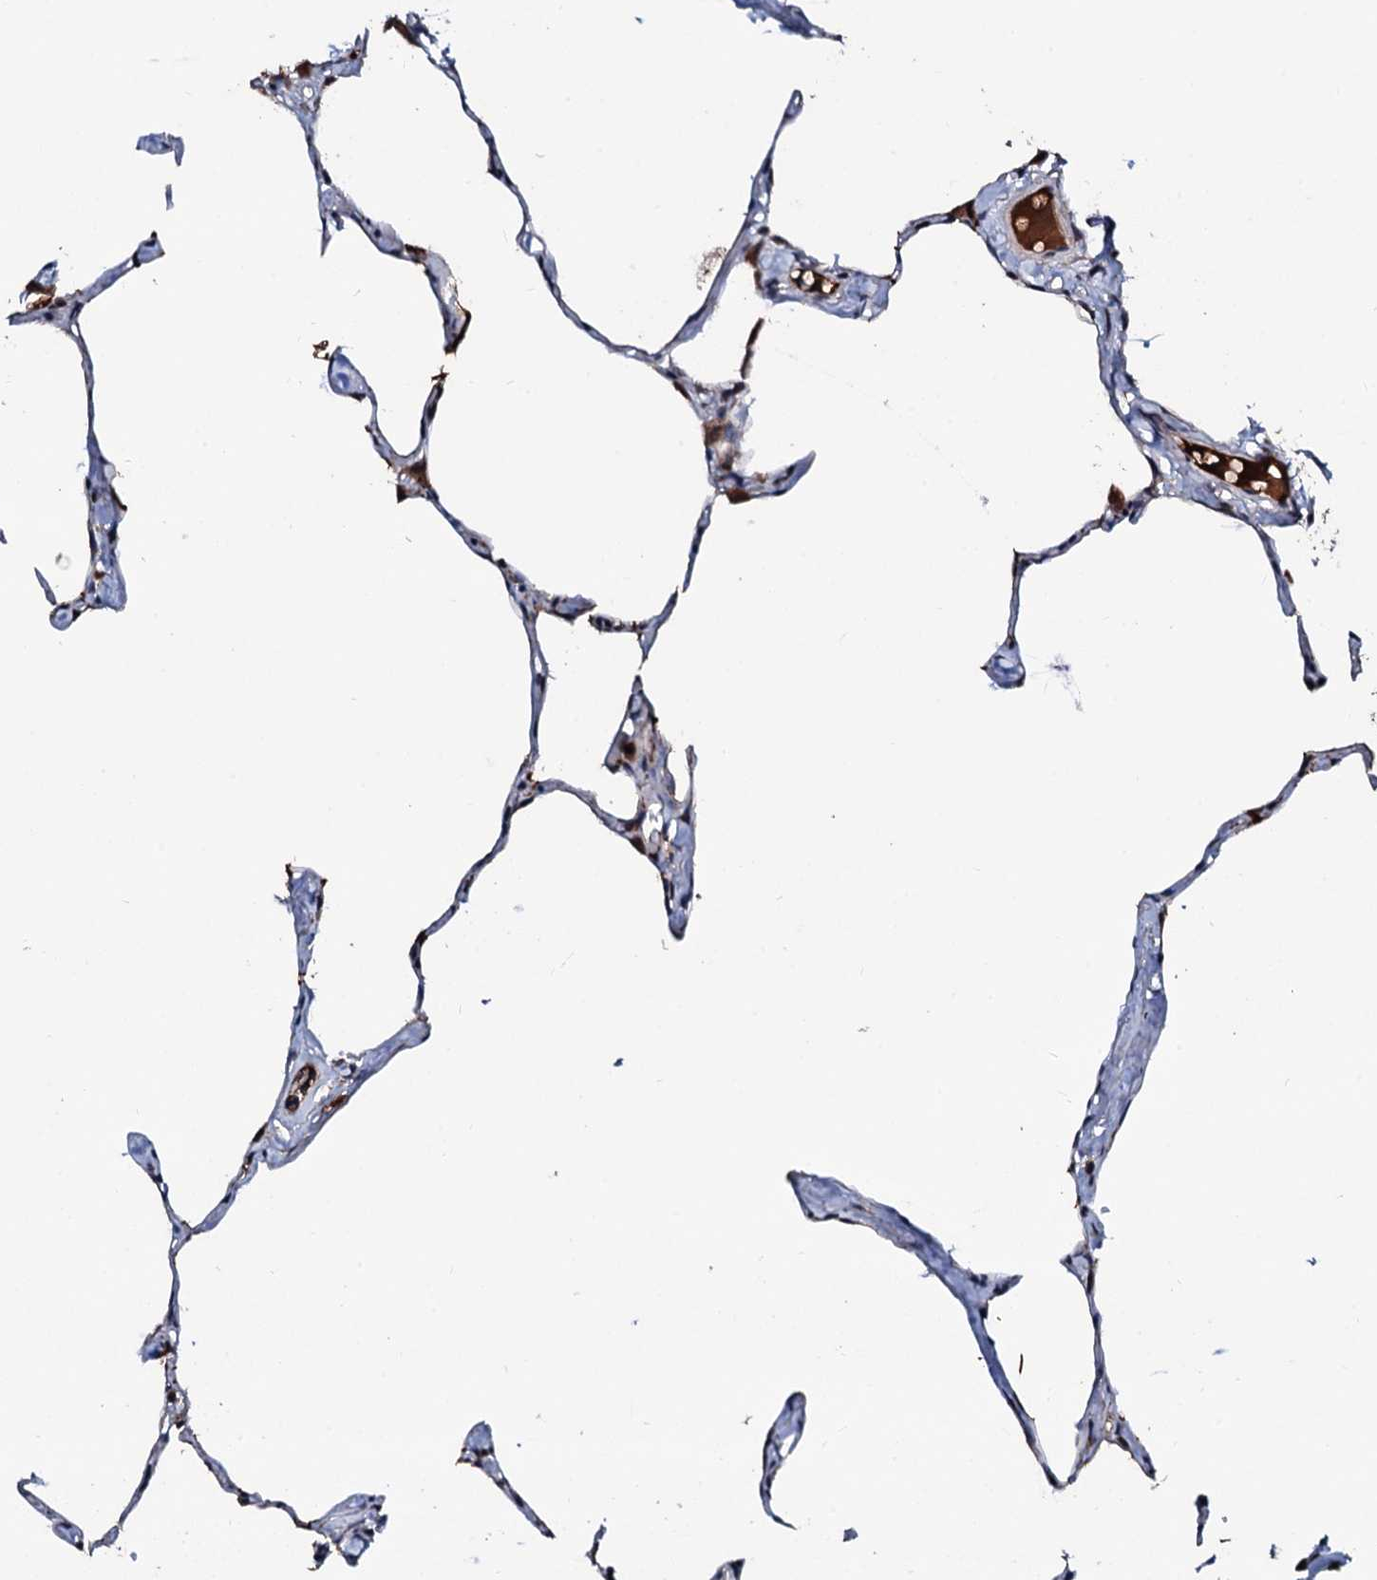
{"staining": {"intensity": "negative", "quantity": "none", "location": "none"}, "tissue": "lung", "cell_type": "Alveolar cells", "image_type": "normal", "snomed": [{"axis": "morphology", "description": "Normal tissue, NOS"}, {"axis": "topography", "description": "Lung"}], "caption": "A high-resolution photomicrograph shows IHC staining of benign lung, which reveals no significant positivity in alveolar cells. (DAB (3,3'-diaminobenzidine) immunohistochemistry with hematoxylin counter stain).", "gene": "KIF18A", "patient": {"sex": "male", "age": 65}}